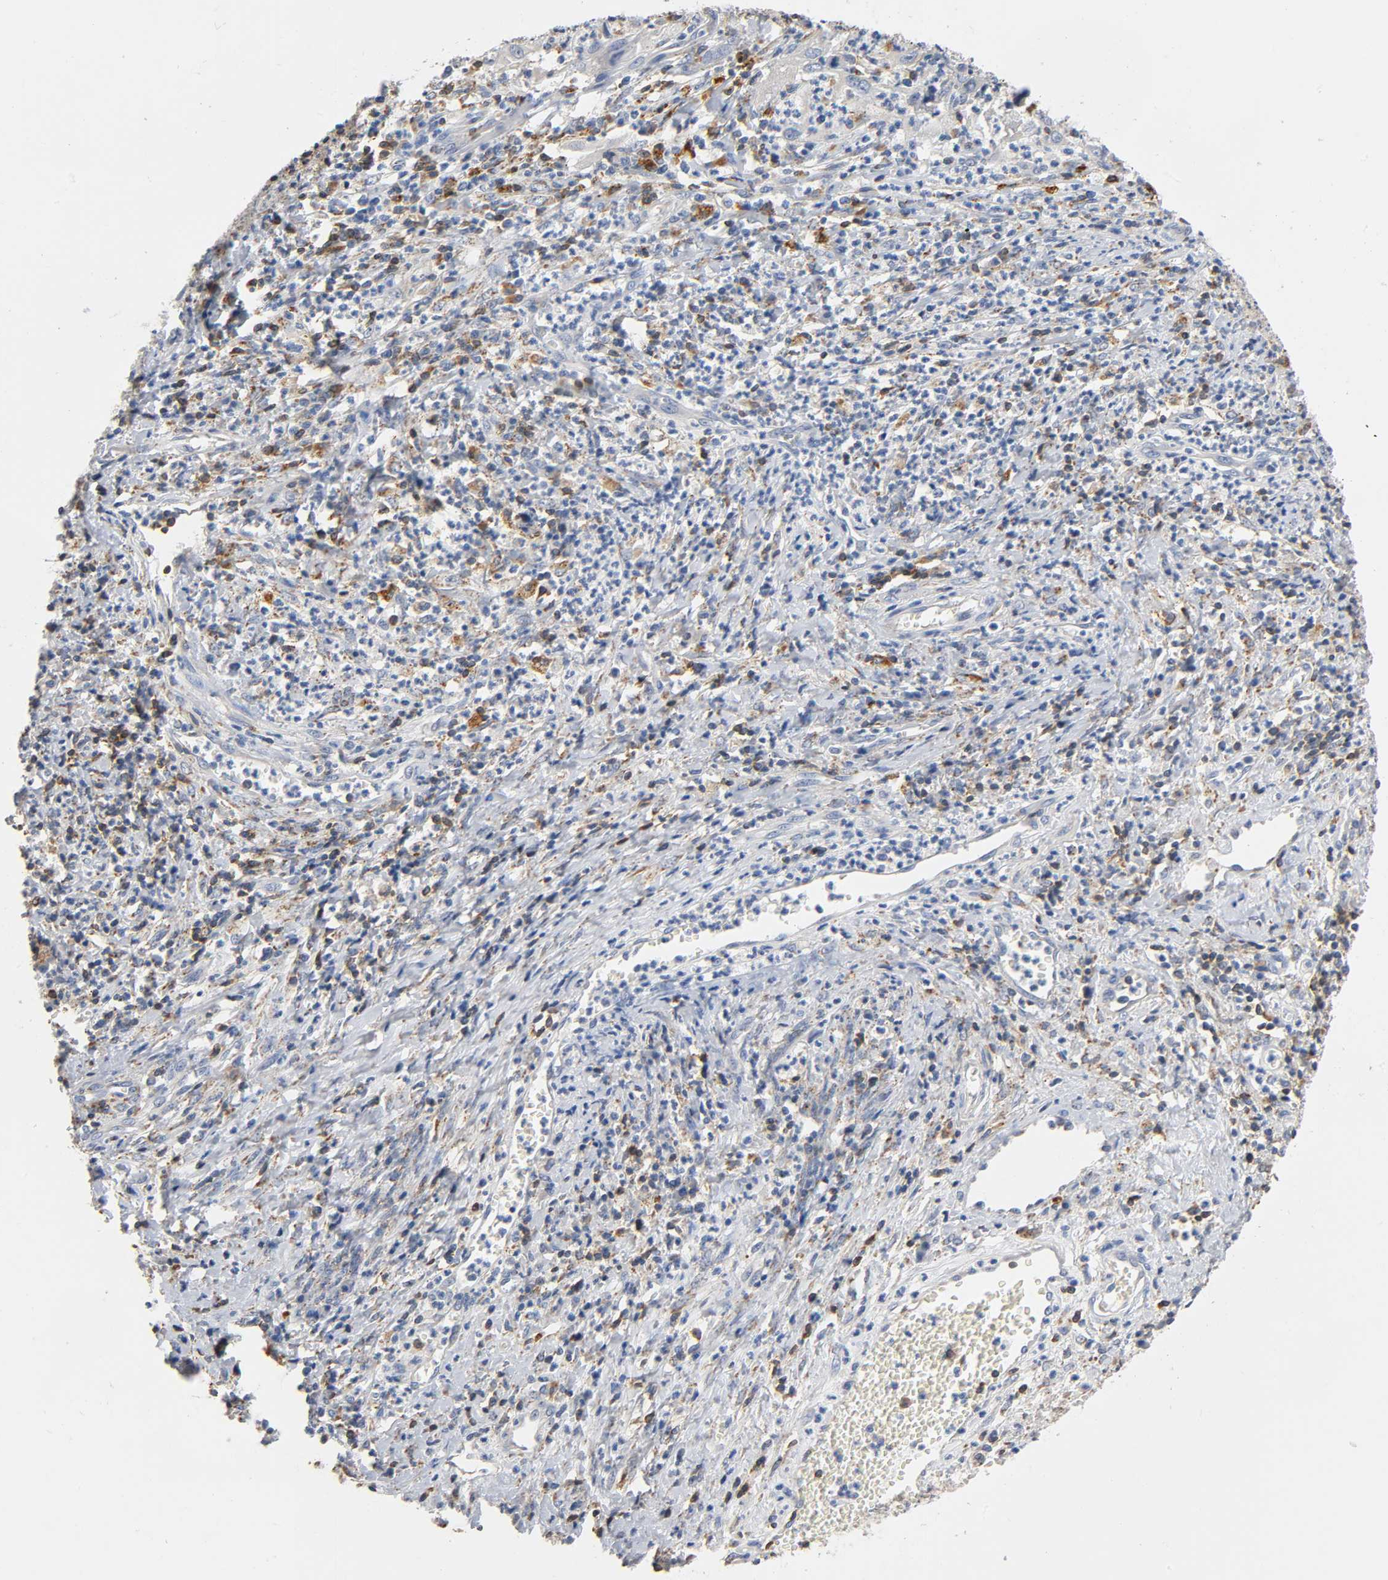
{"staining": {"intensity": "negative", "quantity": "none", "location": "none"}, "tissue": "cervical cancer", "cell_type": "Tumor cells", "image_type": "cancer", "snomed": [{"axis": "morphology", "description": "Squamous cell carcinoma, NOS"}, {"axis": "topography", "description": "Cervix"}], "caption": "IHC micrograph of neoplastic tissue: human squamous cell carcinoma (cervical) stained with DAB (3,3'-diaminobenzidine) demonstrates no significant protein expression in tumor cells.", "gene": "UCKL1", "patient": {"sex": "female", "age": 32}}